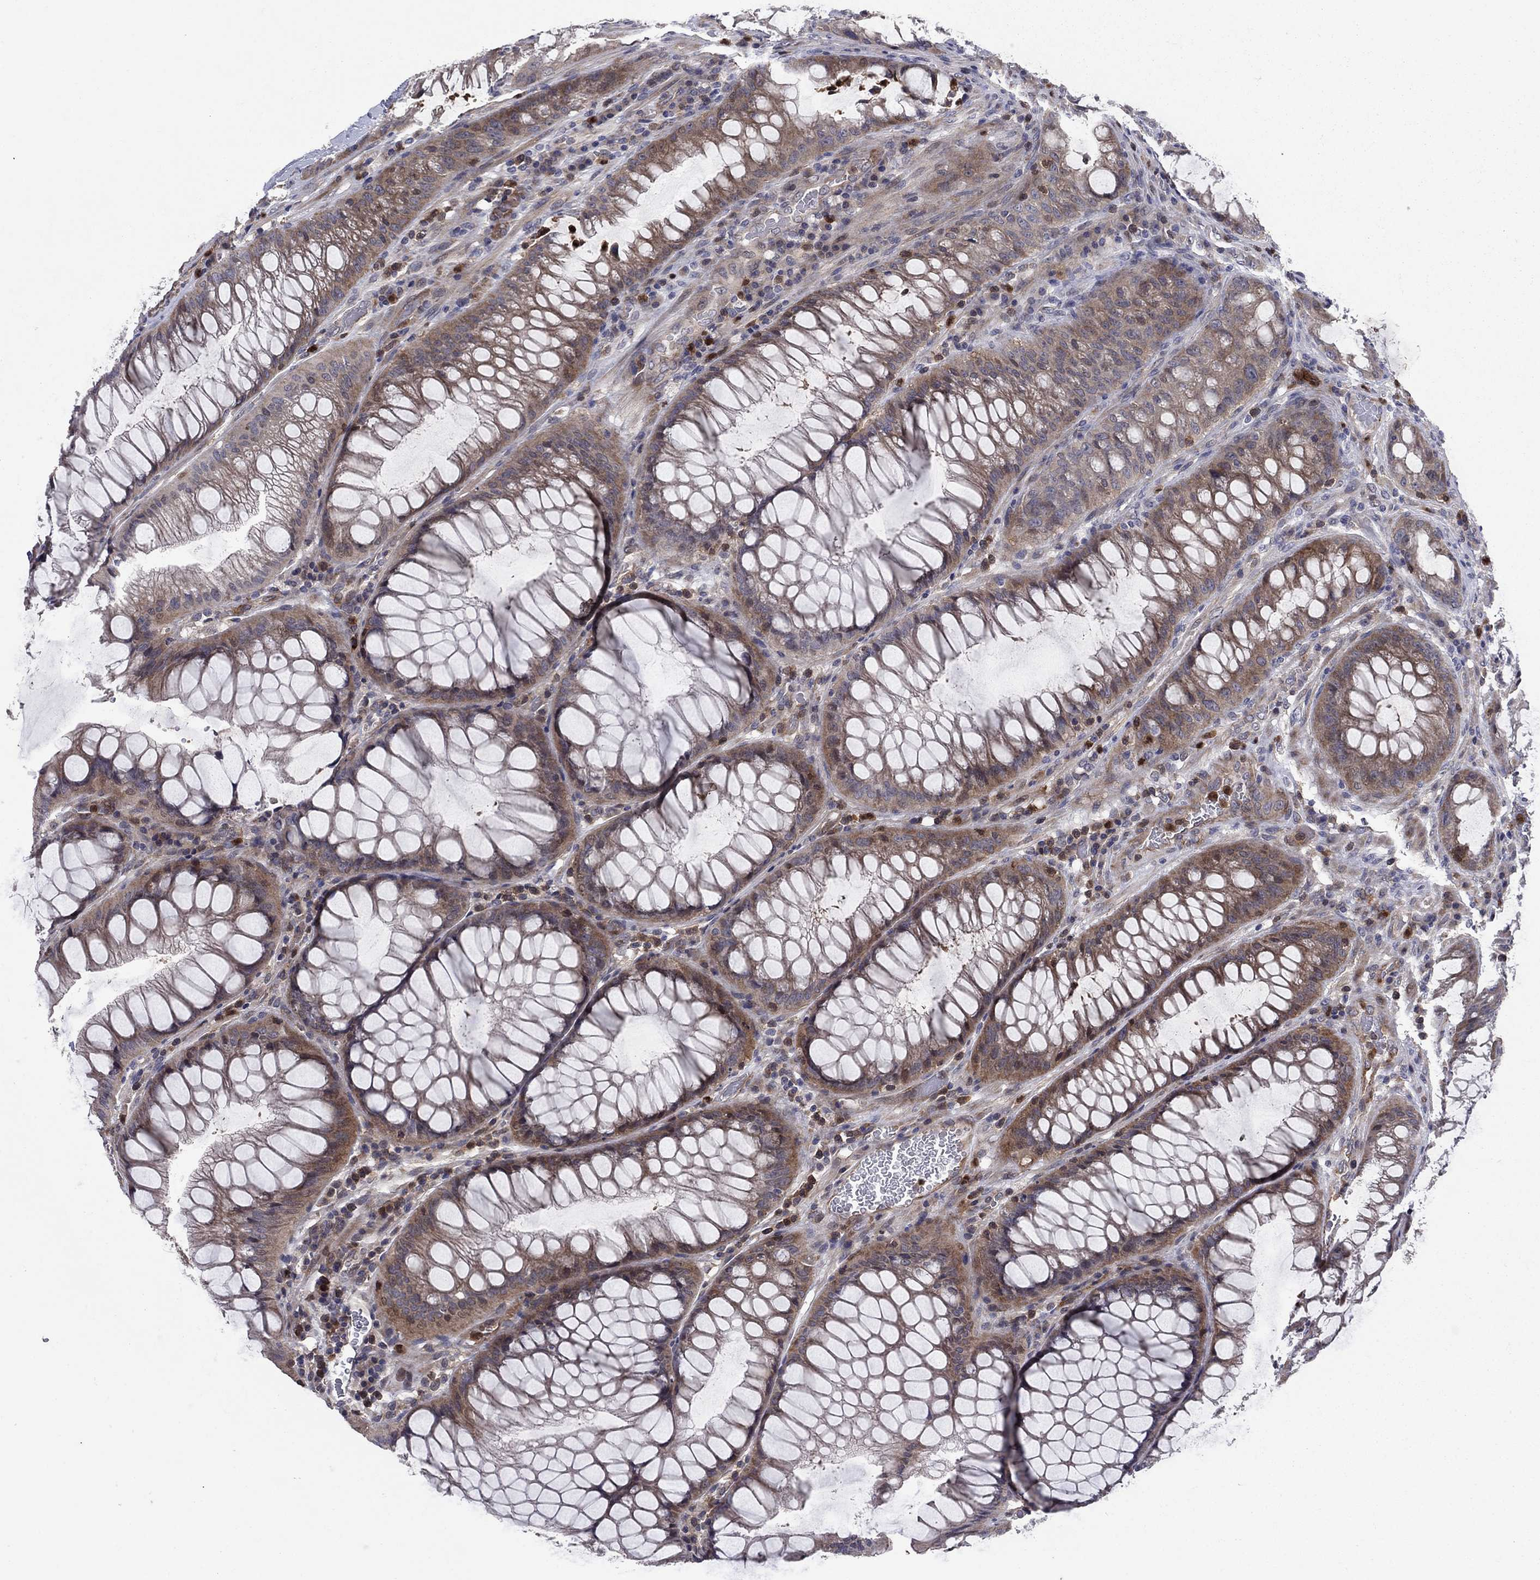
{"staining": {"intensity": "moderate", "quantity": "25%-75%", "location": "cytoplasmic/membranous"}, "tissue": "colorectal cancer", "cell_type": "Tumor cells", "image_type": "cancer", "snomed": [{"axis": "morphology", "description": "Adenocarcinoma, NOS"}, {"axis": "topography", "description": "Rectum"}], "caption": "Immunohistochemical staining of colorectal cancer (adenocarcinoma) displays moderate cytoplasmic/membranous protein expression in approximately 25%-75% of tumor cells. The staining was performed using DAB (3,3'-diaminobenzidine), with brown indicating positive protein expression. Nuclei are stained blue with hematoxylin.", "gene": "MSRB1", "patient": {"sex": "male", "age": 63}}